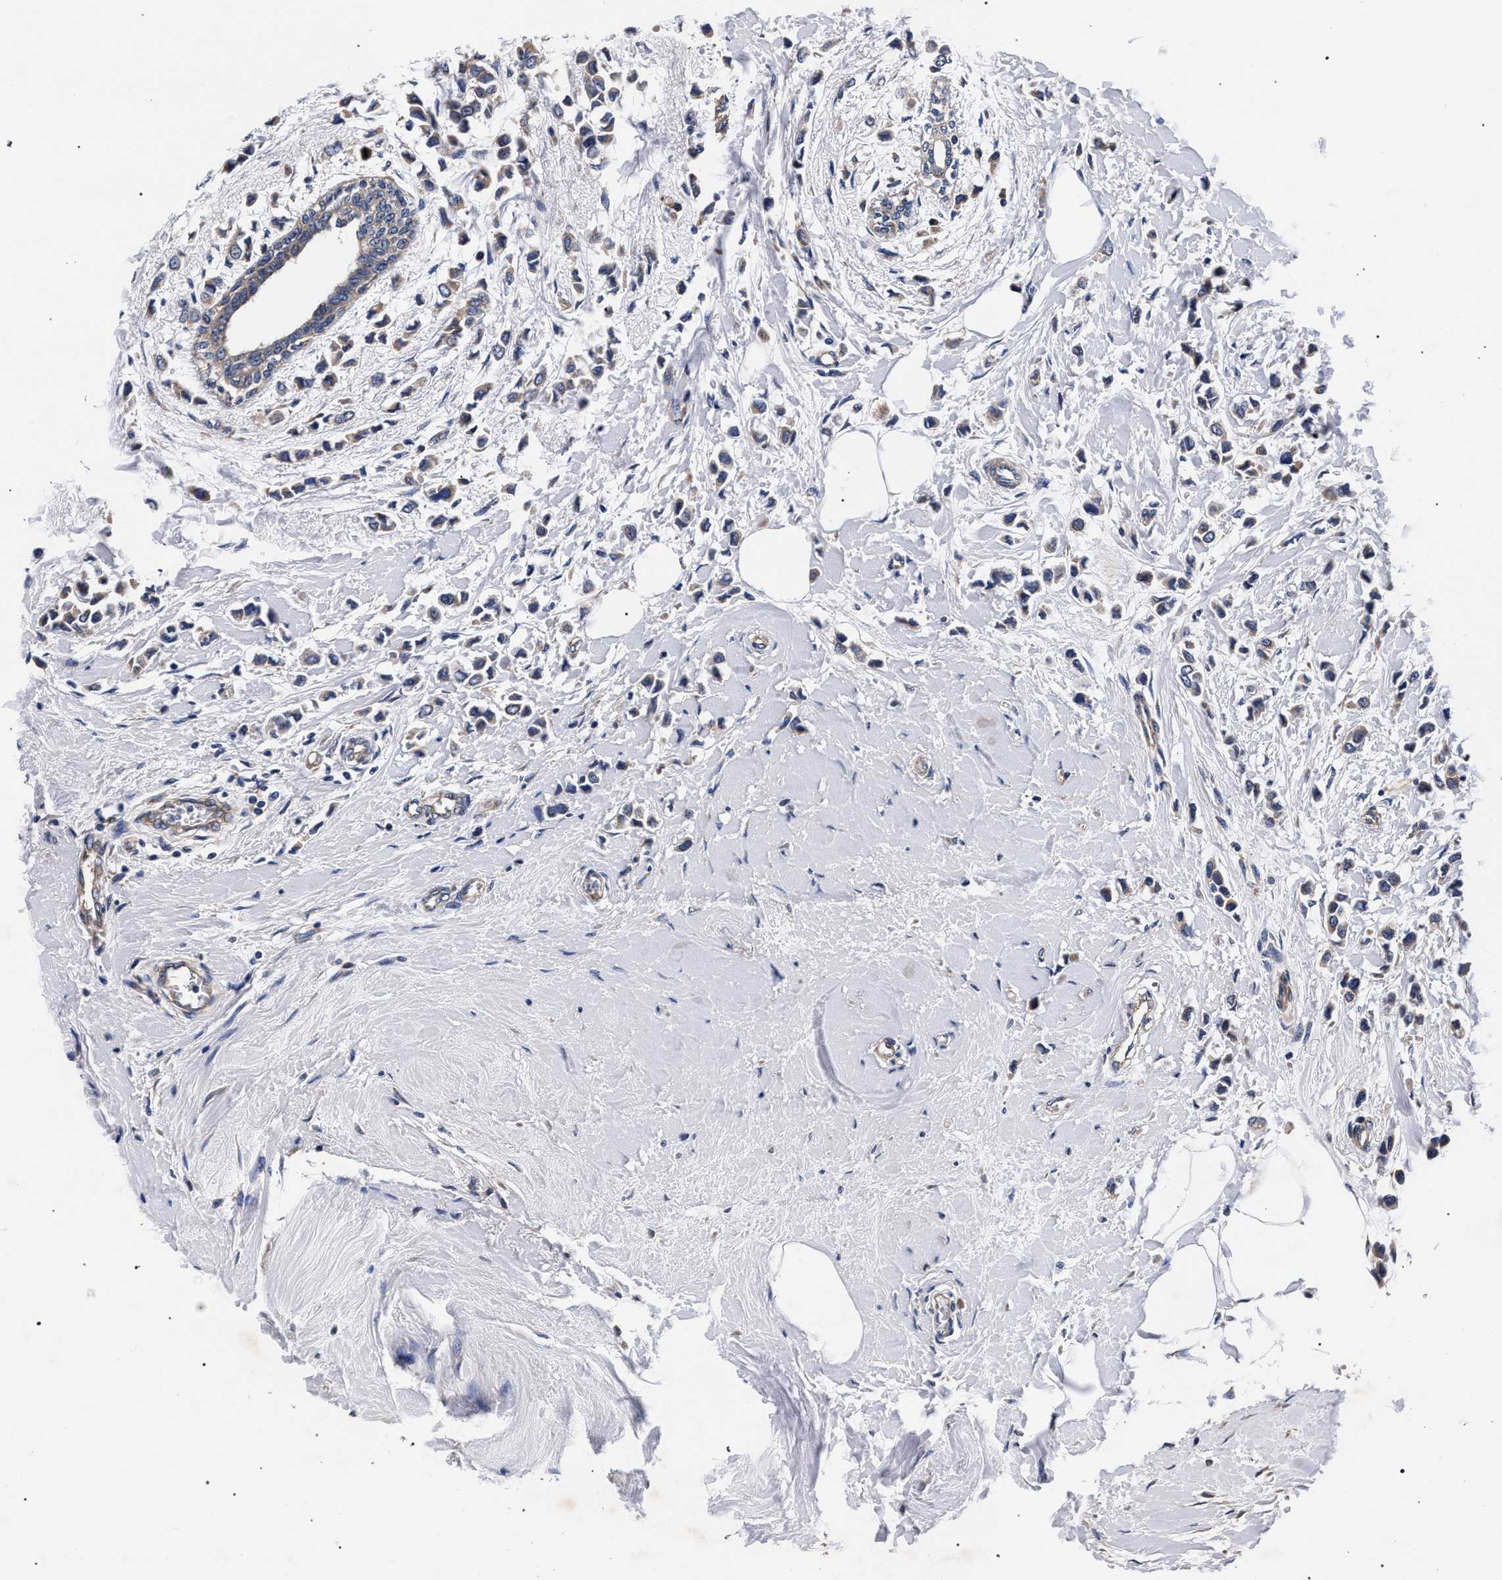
{"staining": {"intensity": "weak", "quantity": "25%-75%", "location": "cytoplasmic/membranous"}, "tissue": "breast cancer", "cell_type": "Tumor cells", "image_type": "cancer", "snomed": [{"axis": "morphology", "description": "Lobular carcinoma"}, {"axis": "topography", "description": "Breast"}], "caption": "High-power microscopy captured an immunohistochemistry (IHC) image of breast cancer, revealing weak cytoplasmic/membranous expression in about 25%-75% of tumor cells. (IHC, brightfield microscopy, high magnification).", "gene": "CFAP95", "patient": {"sex": "female", "age": 51}}